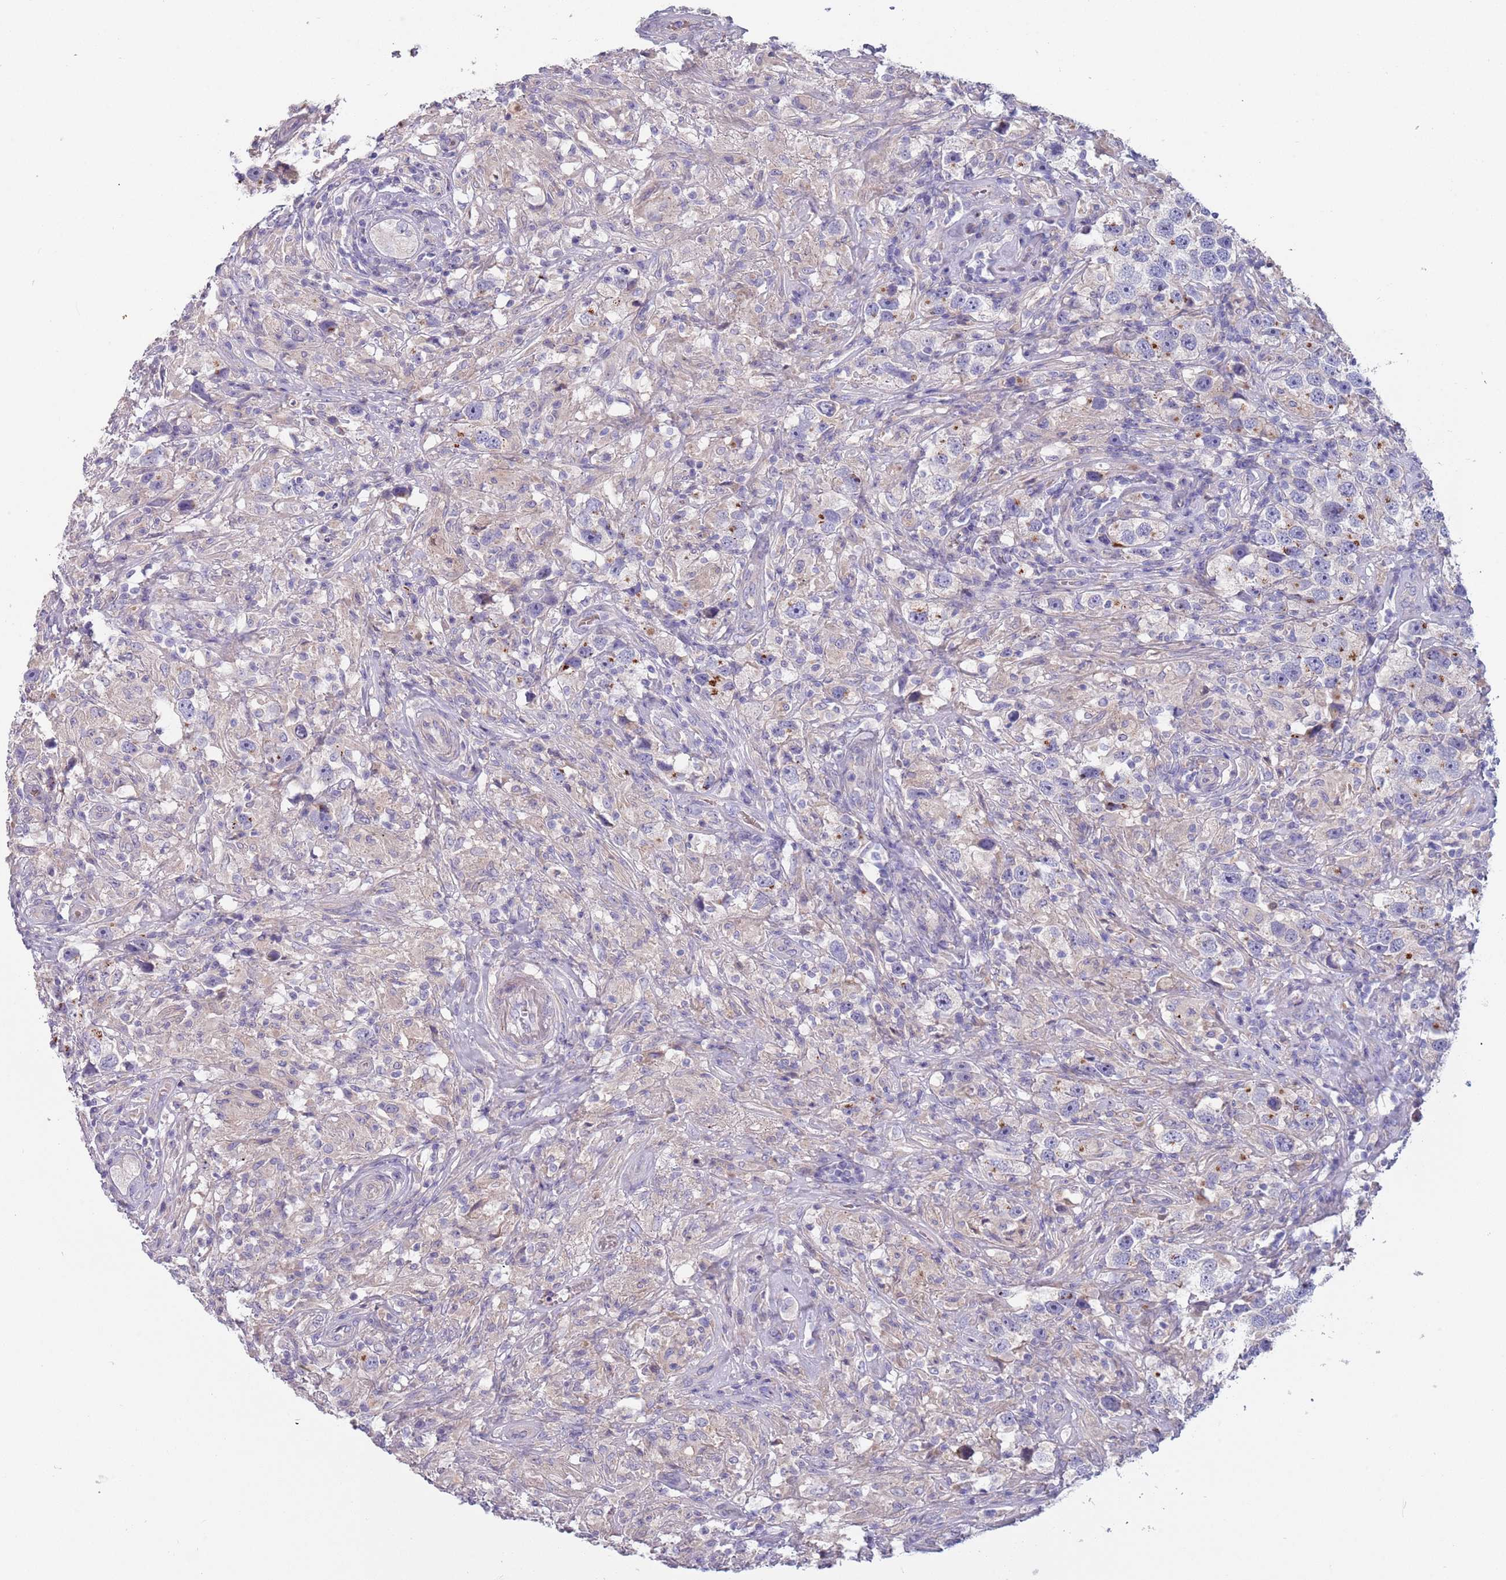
{"staining": {"intensity": "moderate", "quantity": "<25%", "location": "cytoplasmic/membranous"}, "tissue": "testis cancer", "cell_type": "Tumor cells", "image_type": "cancer", "snomed": [{"axis": "morphology", "description": "Seminoma, NOS"}, {"axis": "topography", "description": "Testis"}], "caption": "Immunohistochemical staining of testis cancer (seminoma) exhibits low levels of moderate cytoplasmic/membranous protein staining in about <25% of tumor cells.", "gene": "MAN1C1", "patient": {"sex": "male", "age": 49}}